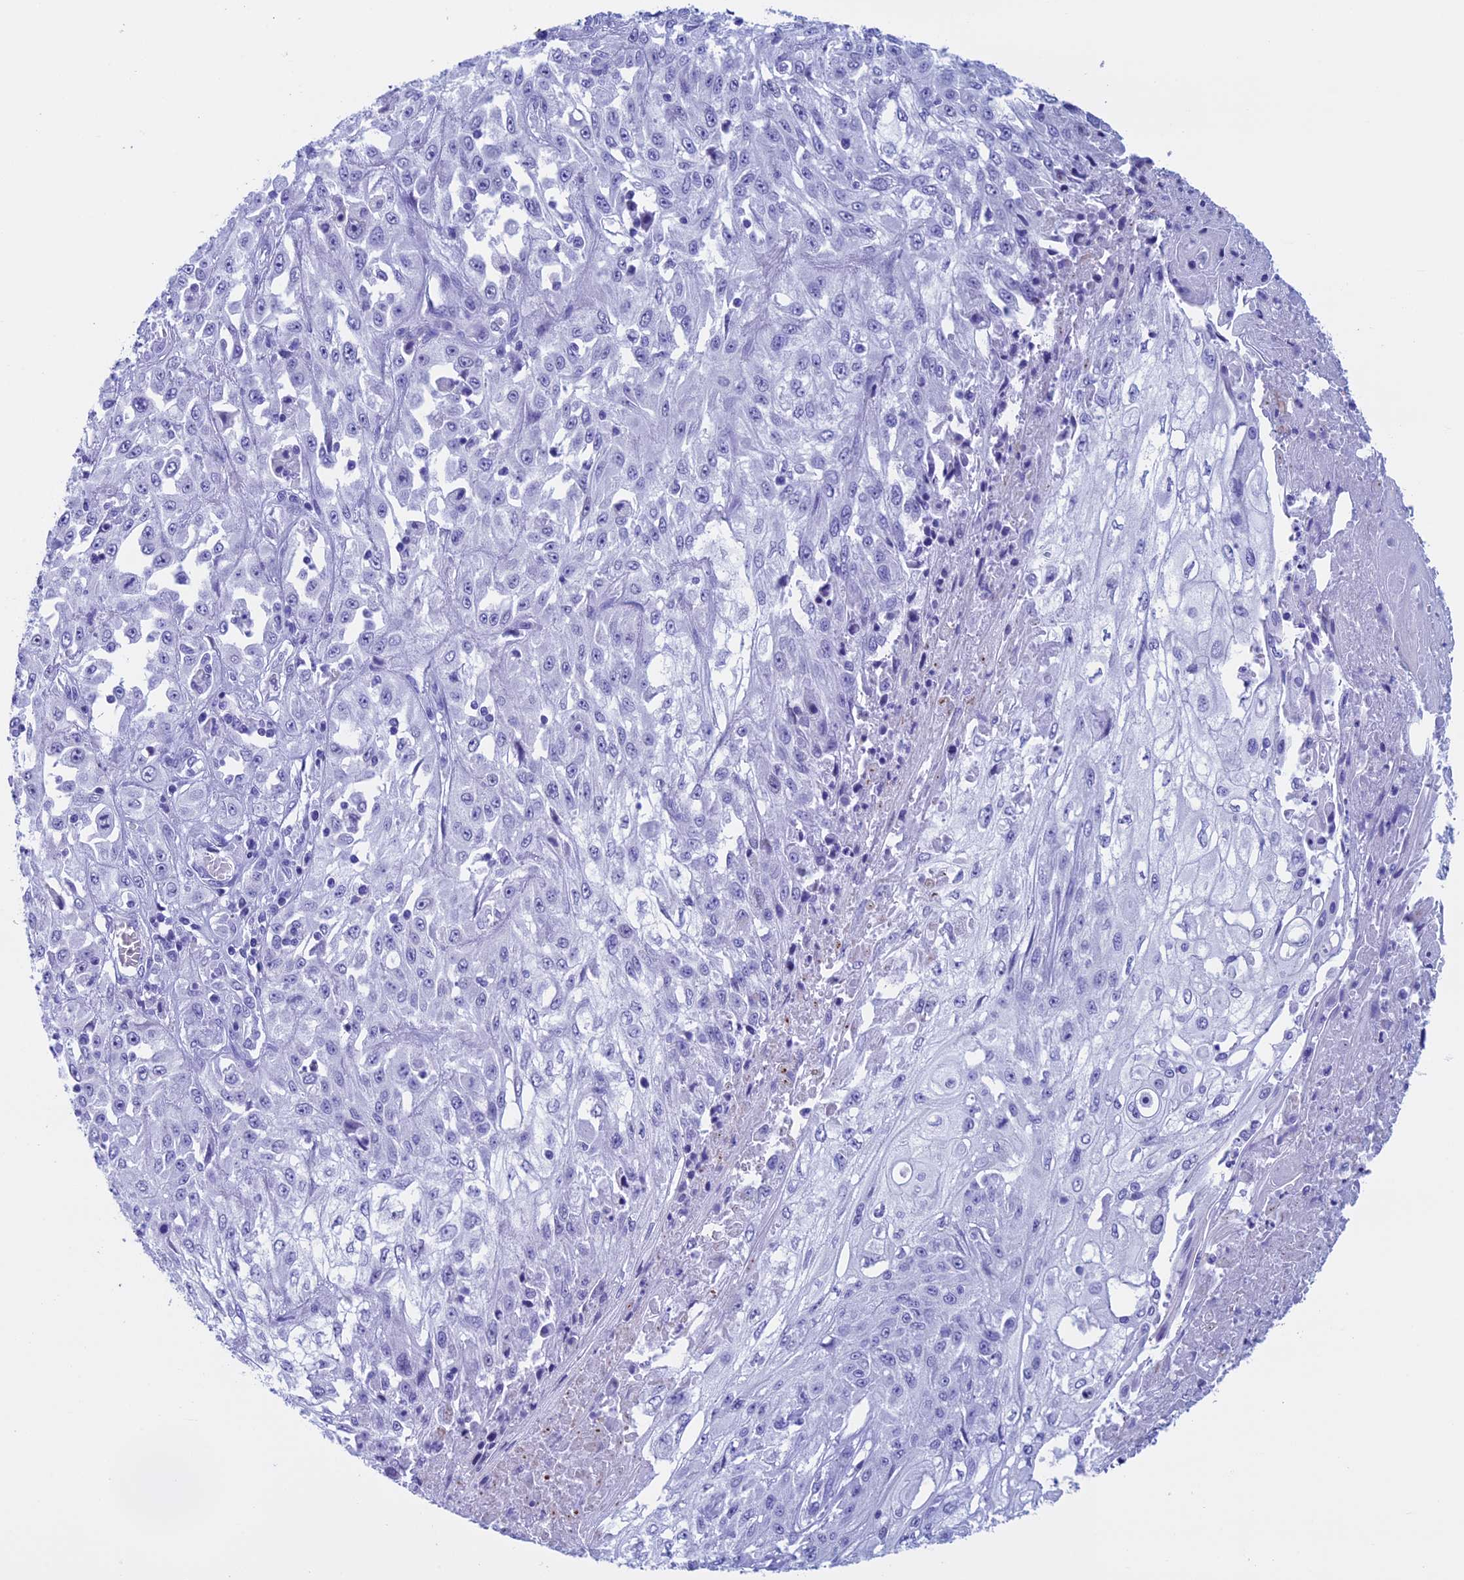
{"staining": {"intensity": "negative", "quantity": "none", "location": "none"}, "tissue": "skin cancer", "cell_type": "Tumor cells", "image_type": "cancer", "snomed": [{"axis": "morphology", "description": "Squamous cell carcinoma, NOS"}, {"axis": "morphology", "description": "Squamous cell carcinoma, metastatic, NOS"}, {"axis": "topography", "description": "Skin"}, {"axis": "topography", "description": "Lymph node"}], "caption": "Tumor cells are negative for brown protein staining in squamous cell carcinoma (skin).", "gene": "FAM169A", "patient": {"sex": "male", "age": 75}}